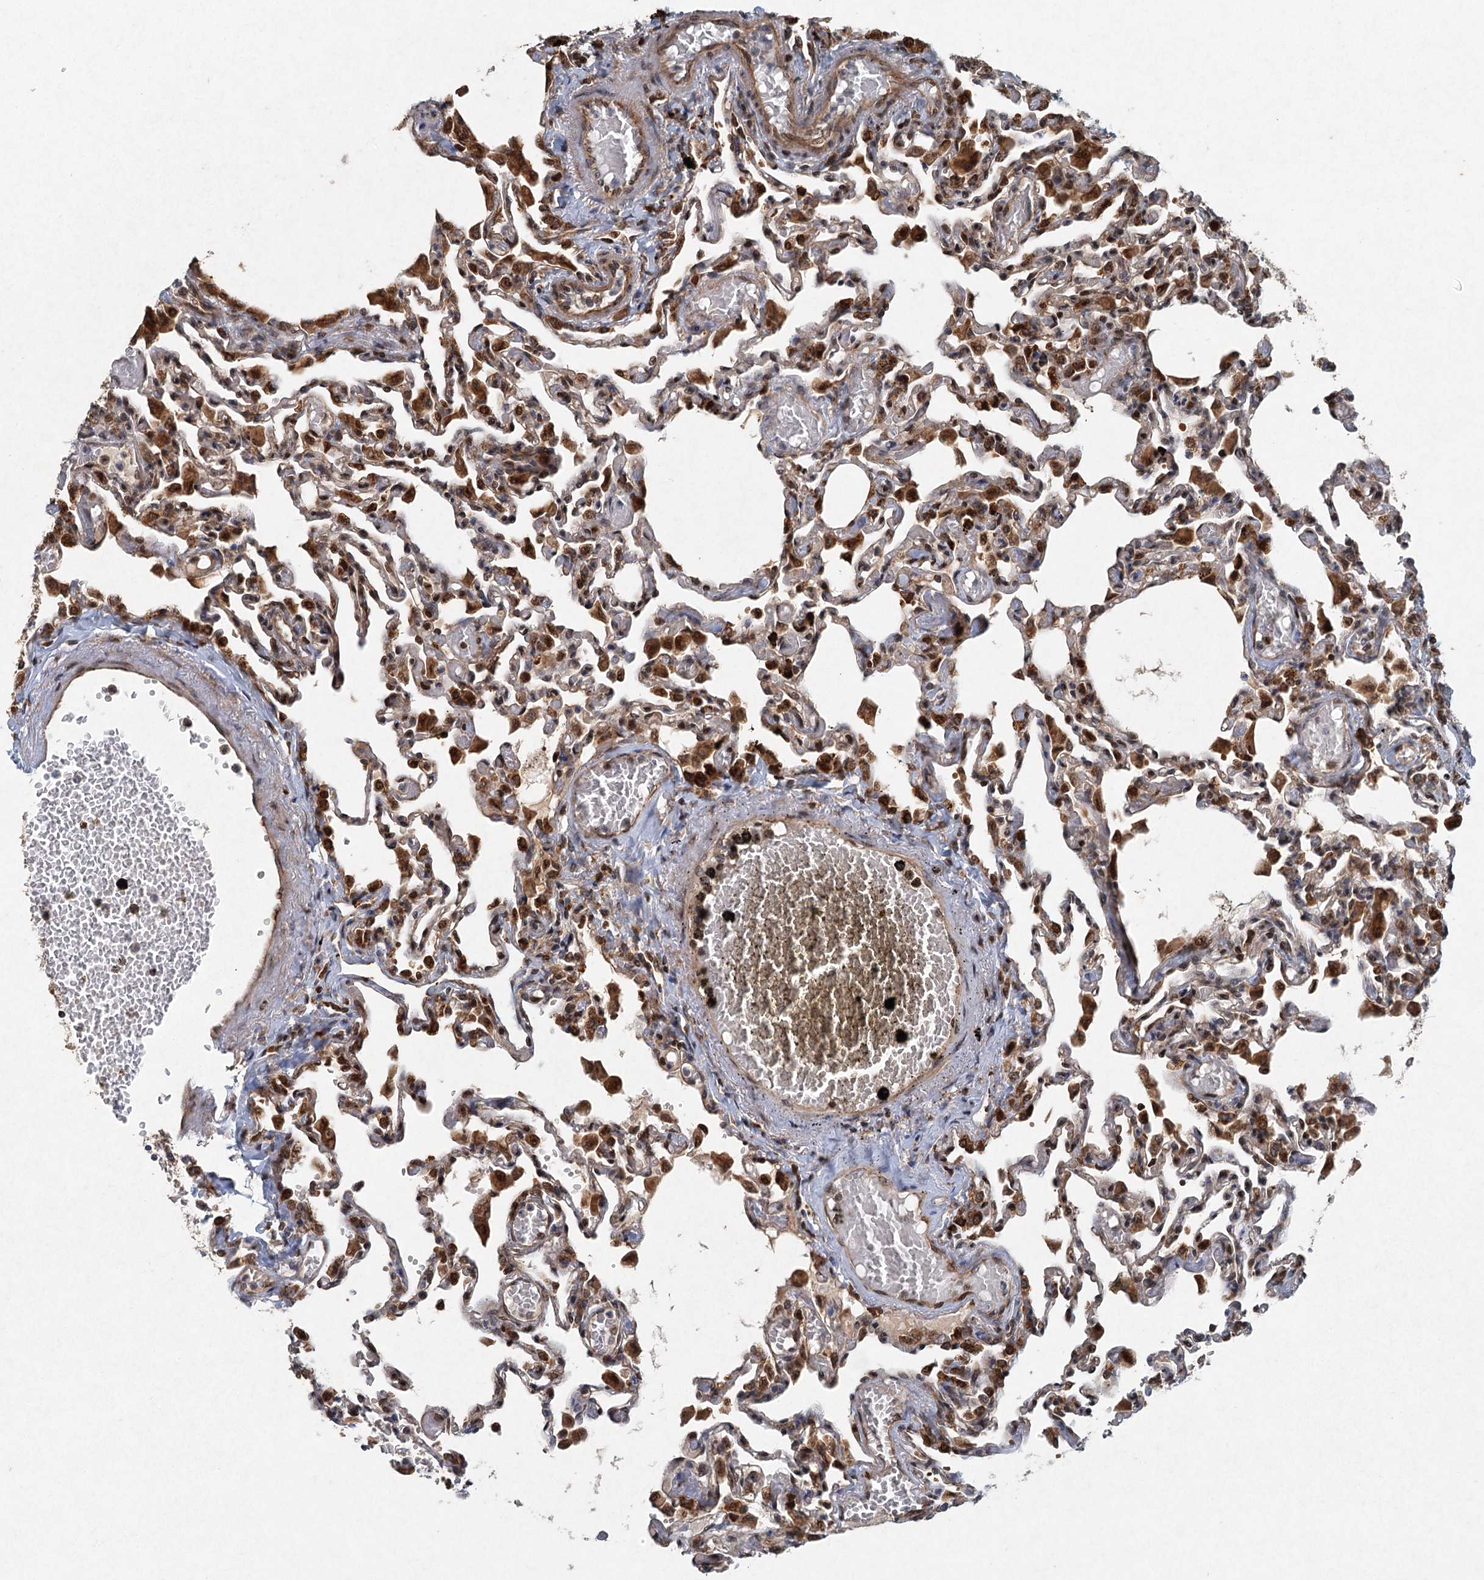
{"staining": {"intensity": "moderate", "quantity": "25%-75%", "location": "nuclear"}, "tissue": "lung", "cell_type": "Alveolar cells", "image_type": "normal", "snomed": [{"axis": "morphology", "description": "Normal tissue, NOS"}, {"axis": "topography", "description": "Bronchus"}, {"axis": "topography", "description": "Lung"}], "caption": "DAB immunohistochemical staining of normal human lung demonstrates moderate nuclear protein staining in about 25%-75% of alveolar cells. (Brightfield microscopy of DAB IHC at high magnification).", "gene": "SRPX2", "patient": {"sex": "female", "age": 49}}